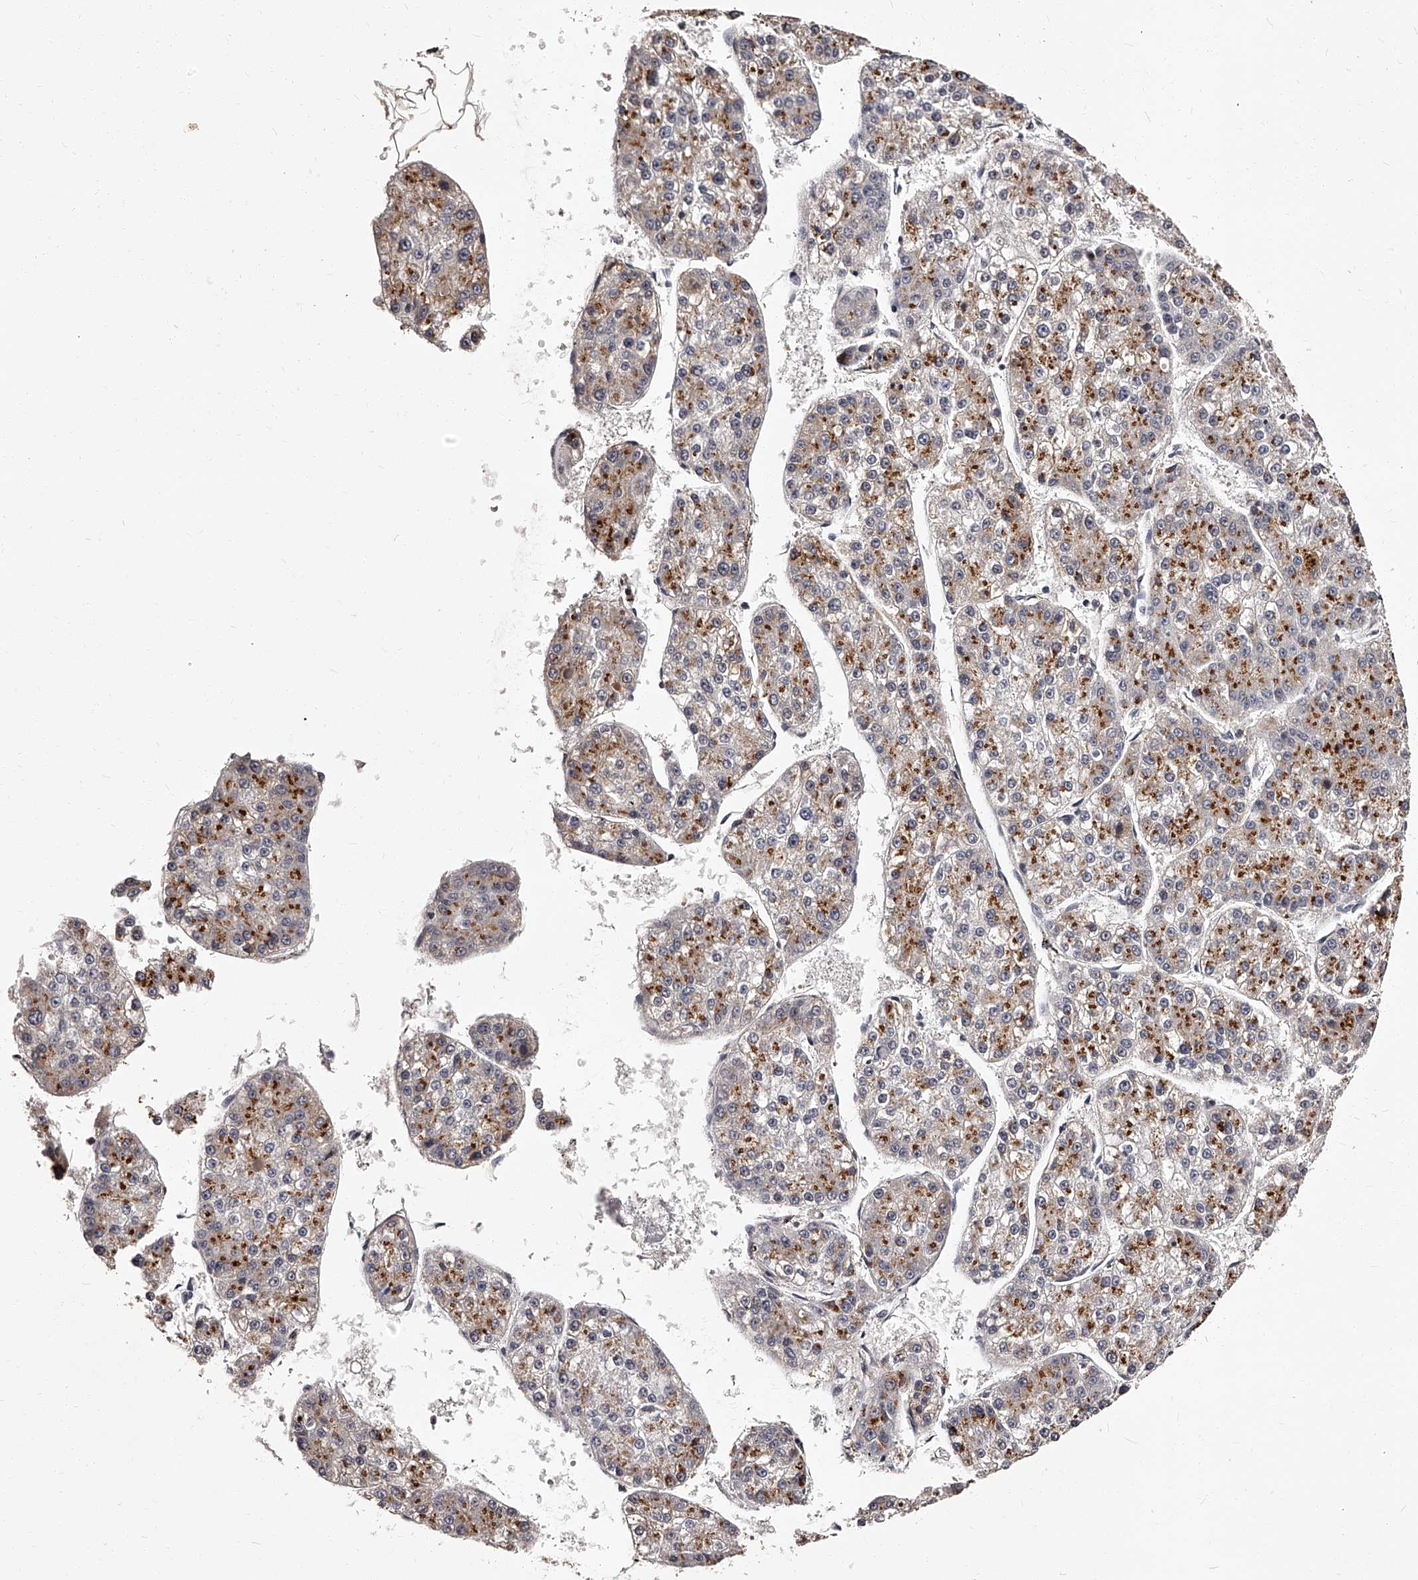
{"staining": {"intensity": "strong", "quantity": "25%-75%", "location": "cytoplasmic/membranous"}, "tissue": "liver cancer", "cell_type": "Tumor cells", "image_type": "cancer", "snomed": [{"axis": "morphology", "description": "Carcinoma, Hepatocellular, NOS"}, {"axis": "topography", "description": "Liver"}], "caption": "Liver cancer stained with a brown dye displays strong cytoplasmic/membranous positive positivity in about 25%-75% of tumor cells.", "gene": "RSC1A1", "patient": {"sex": "female", "age": 73}}